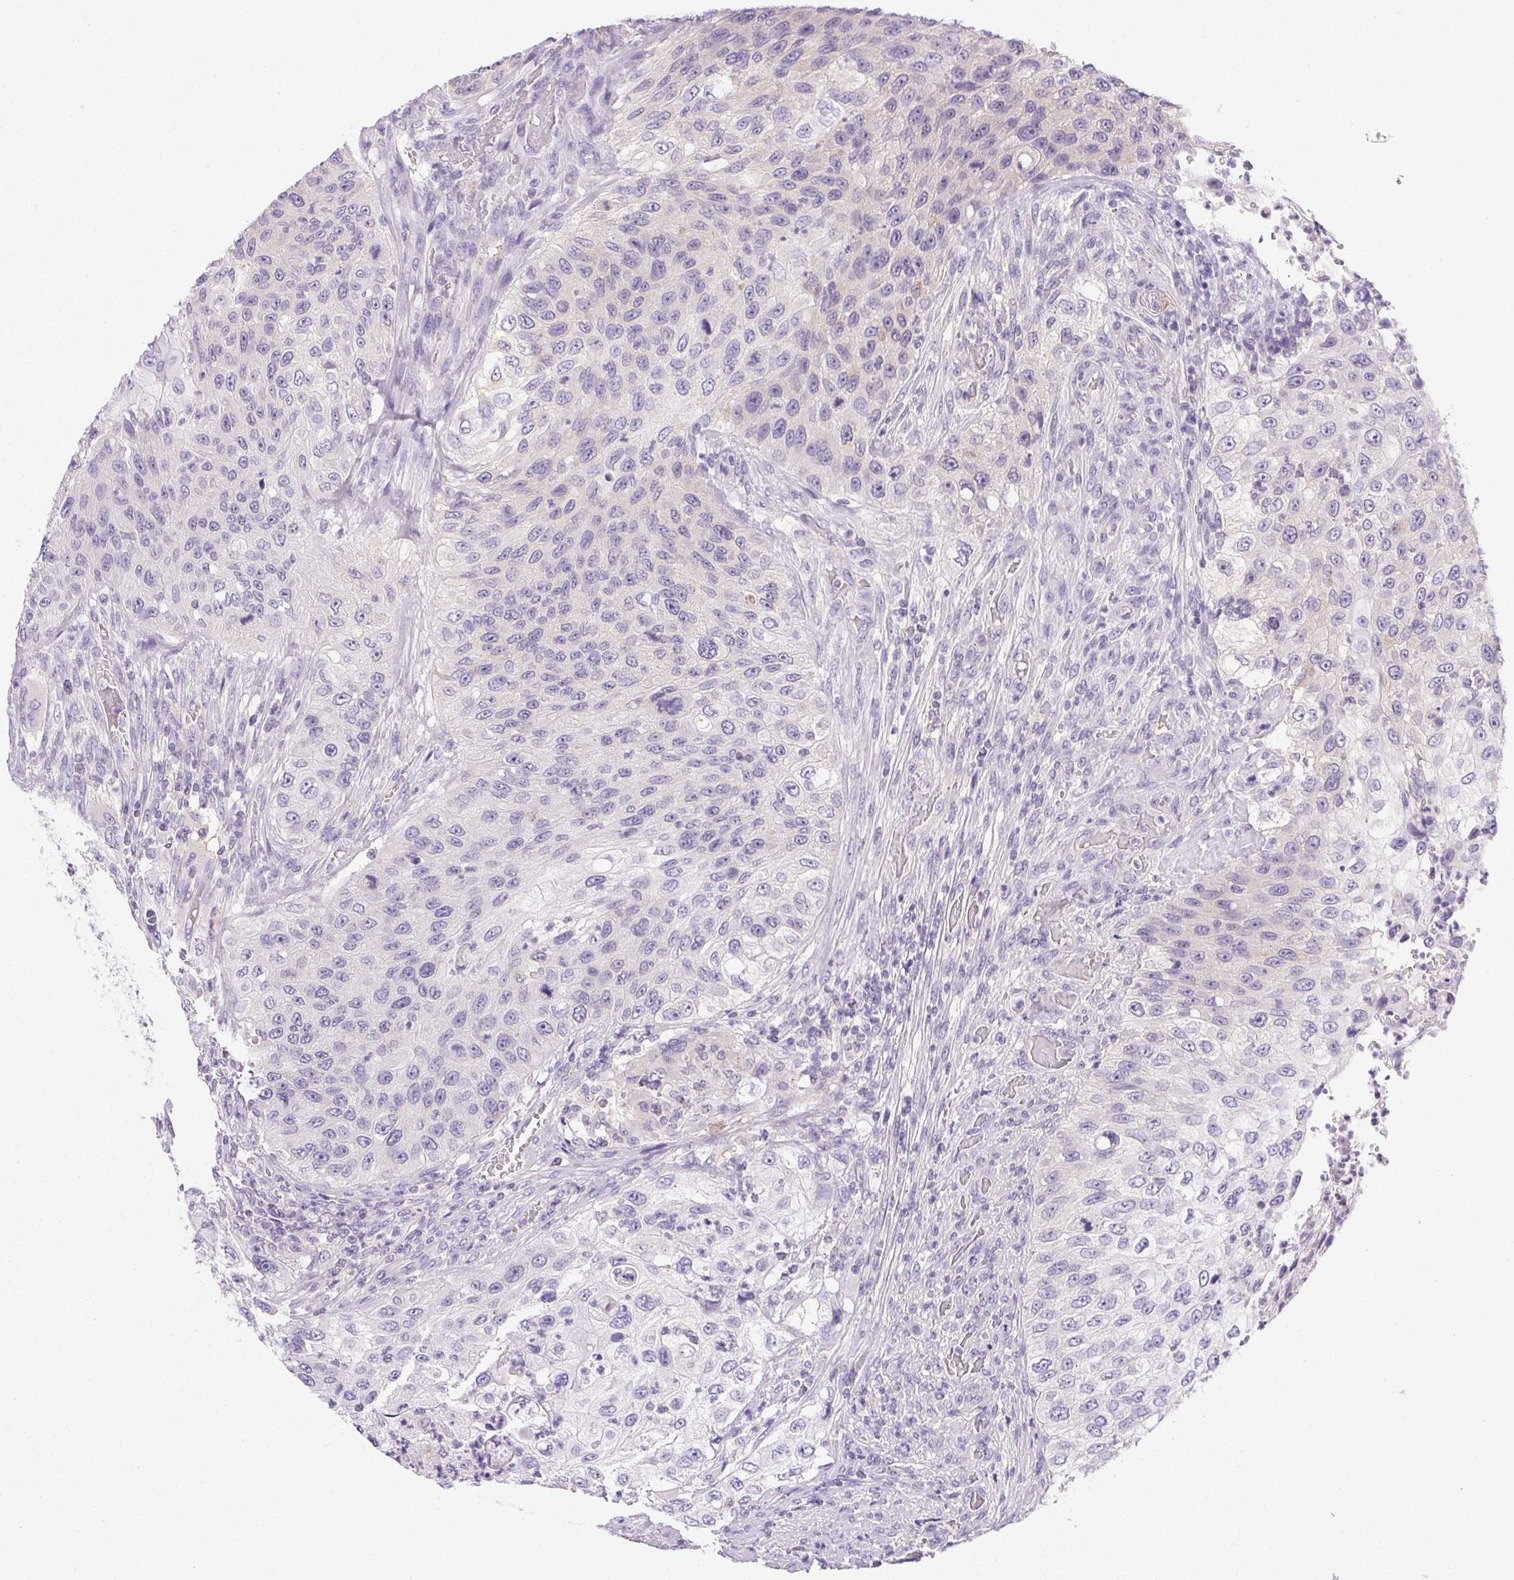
{"staining": {"intensity": "negative", "quantity": "none", "location": "none"}, "tissue": "urothelial cancer", "cell_type": "Tumor cells", "image_type": "cancer", "snomed": [{"axis": "morphology", "description": "Urothelial carcinoma, High grade"}, {"axis": "topography", "description": "Urinary bladder"}], "caption": "High power microscopy micrograph of an IHC micrograph of urothelial cancer, revealing no significant positivity in tumor cells.", "gene": "SLC17A7", "patient": {"sex": "female", "age": 60}}